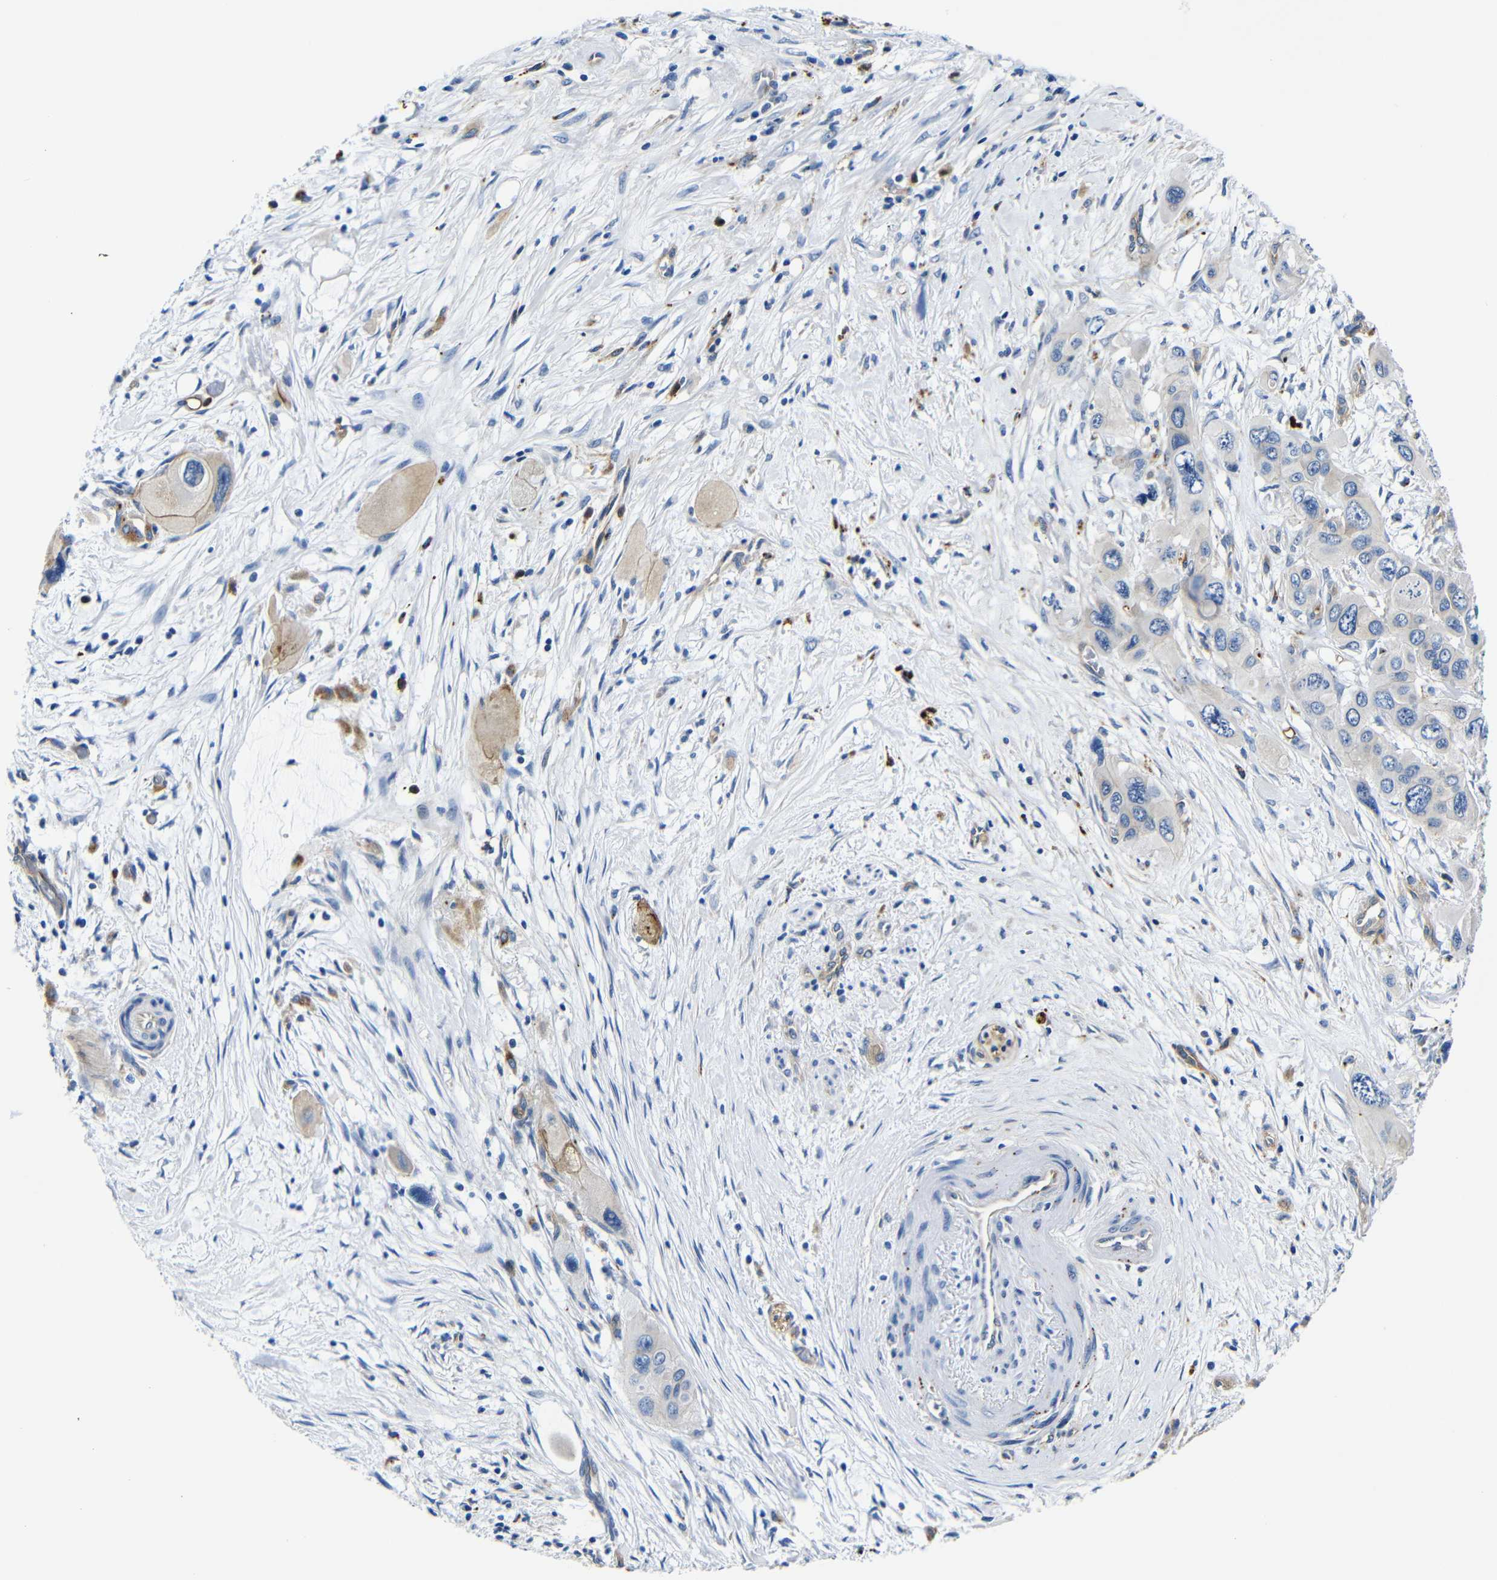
{"staining": {"intensity": "negative", "quantity": "none", "location": "none"}, "tissue": "pancreatic cancer", "cell_type": "Tumor cells", "image_type": "cancer", "snomed": [{"axis": "morphology", "description": "Adenocarcinoma, NOS"}, {"axis": "topography", "description": "Pancreas"}], "caption": "This micrograph is of pancreatic cancer stained with immunohistochemistry to label a protein in brown with the nuclei are counter-stained blue. There is no expression in tumor cells.", "gene": "GIMAP2", "patient": {"sex": "male", "age": 73}}